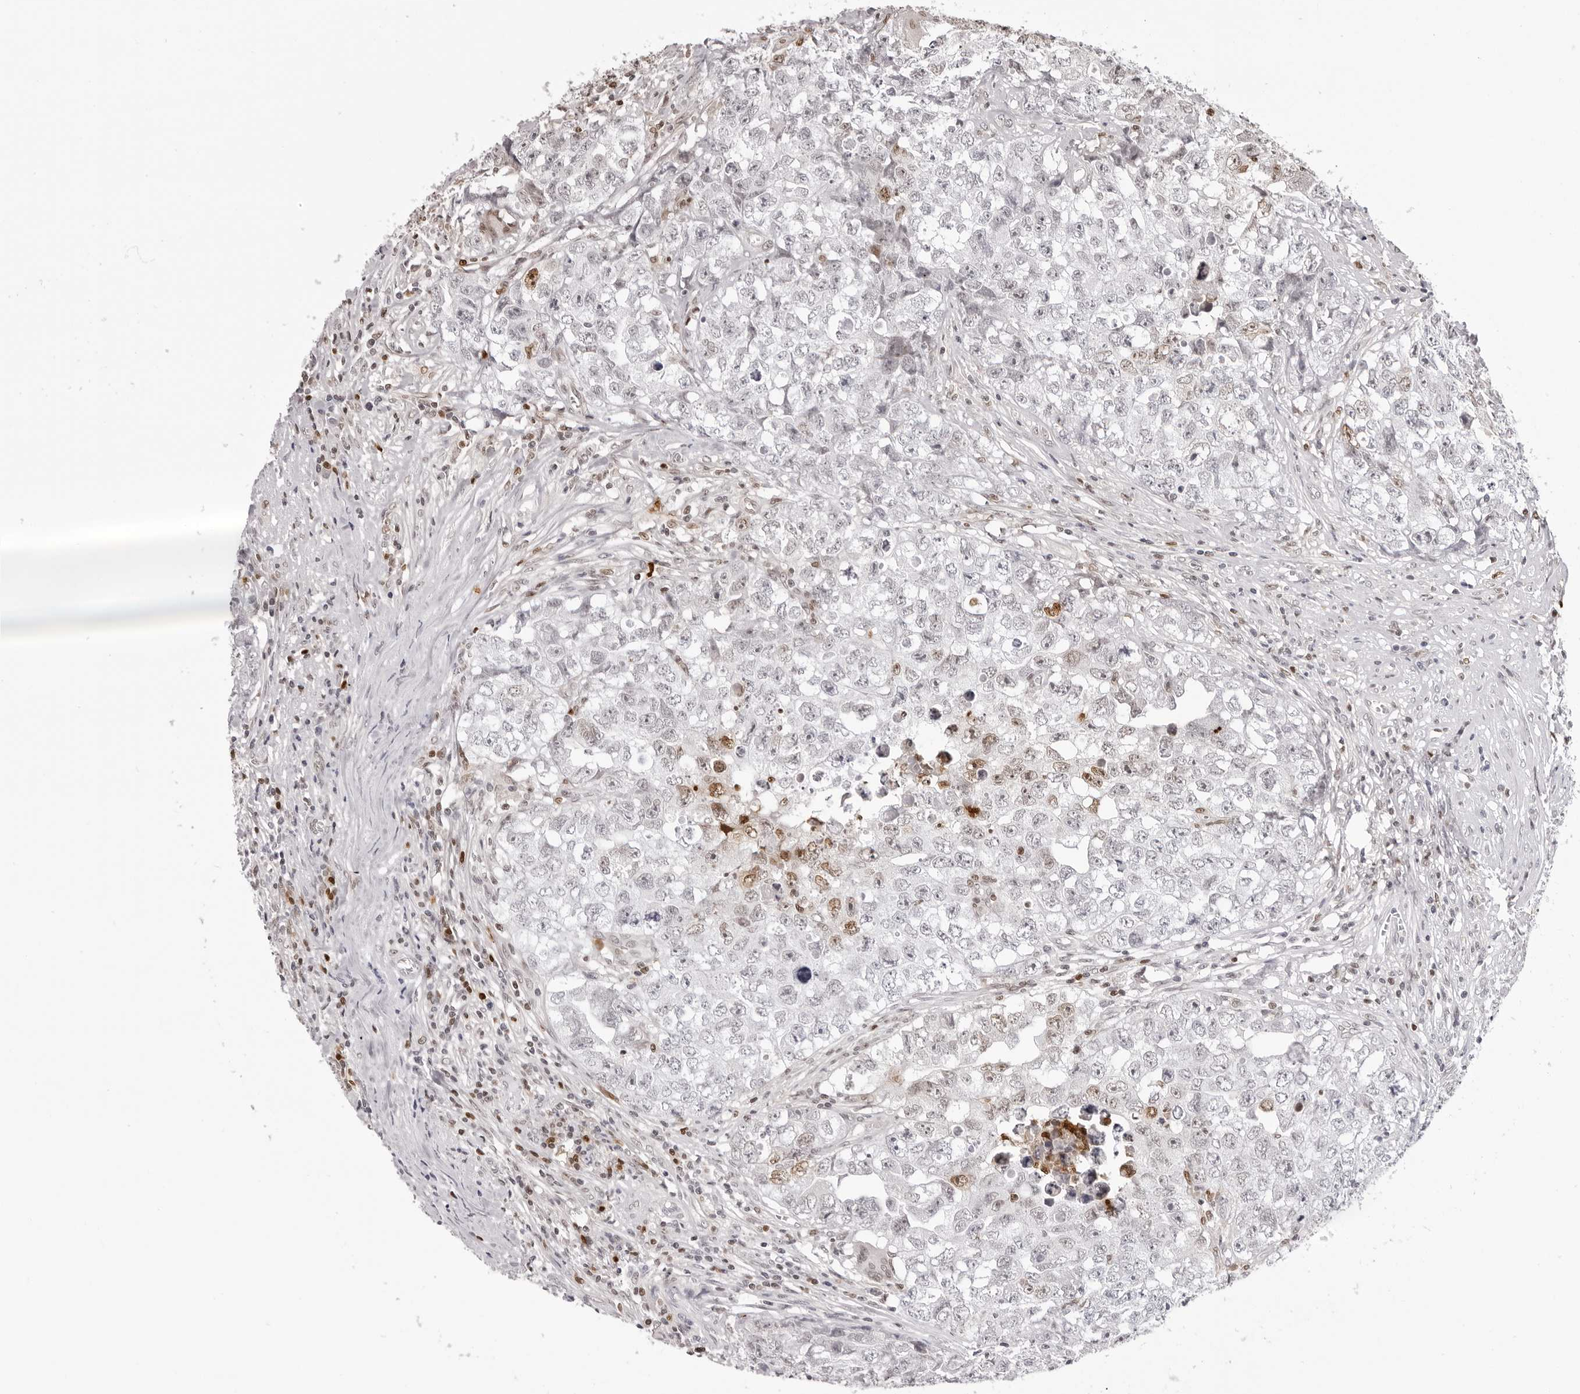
{"staining": {"intensity": "moderate", "quantity": "25%-75%", "location": "nuclear"}, "tissue": "testis cancer", "cell_type": "Tumor cells", "image_type": "cancer", "snomed": [{"axis": "morphology", "description": "Seminoma, NOS"}, {"axis": "morphology", "description": "Carcinoma, Embryonal, NOS"}, {"axis": "topography", "description": "Testis"}], "caption": "Testis cancer stained with immunohistochemistry (IHC) reveals moderate nuclear staining in approximately 25%-75% of tumor cells. (Brightfield microscopy of DAB IHC at high magnification).", "gene": "HSPA4", "patient": {"sex": "male", "age": 43}}